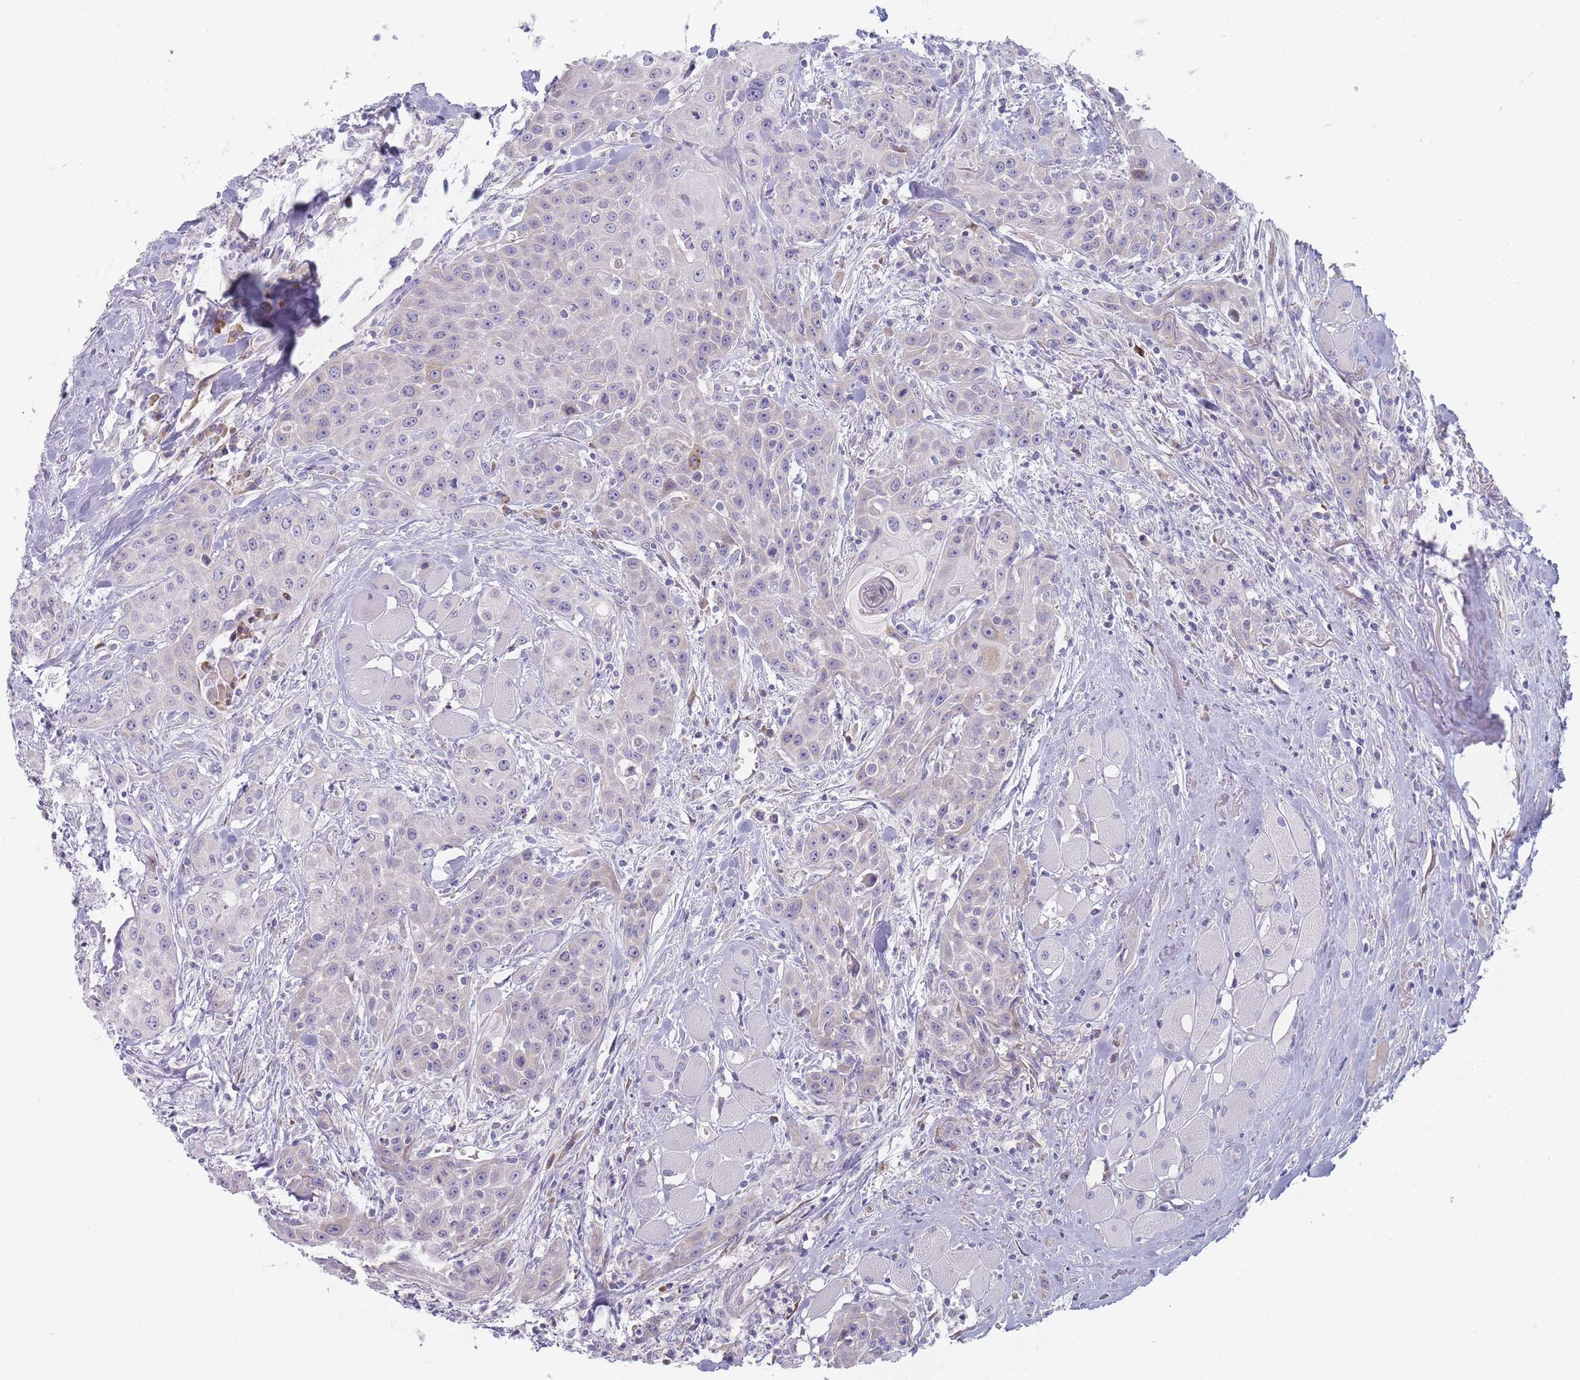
{"staining": {"intensity": "negative", "quantity": "none", "location": "none"}, "tissue": "head and neck cancer", "cell_type": "Tumor cells", "image_type": "cancer", "snomed": [{"axis": "morphology", "description": "Squamous cell carcinoma, NOS"}, {"axis": "topography", "description": "Oral tissue"}, {"axis": "topography", "description": "Head-Neck"}], "caption": "IHC image of squamous cell carcinoma (head and neck) stained for a protein (brown), which exhibits no staining in tumor cells. (DAB immunohistochemistry (IHC), high magnification).", "gene": "SPATS1", "patient": {"sex": "female", "age": 82}}